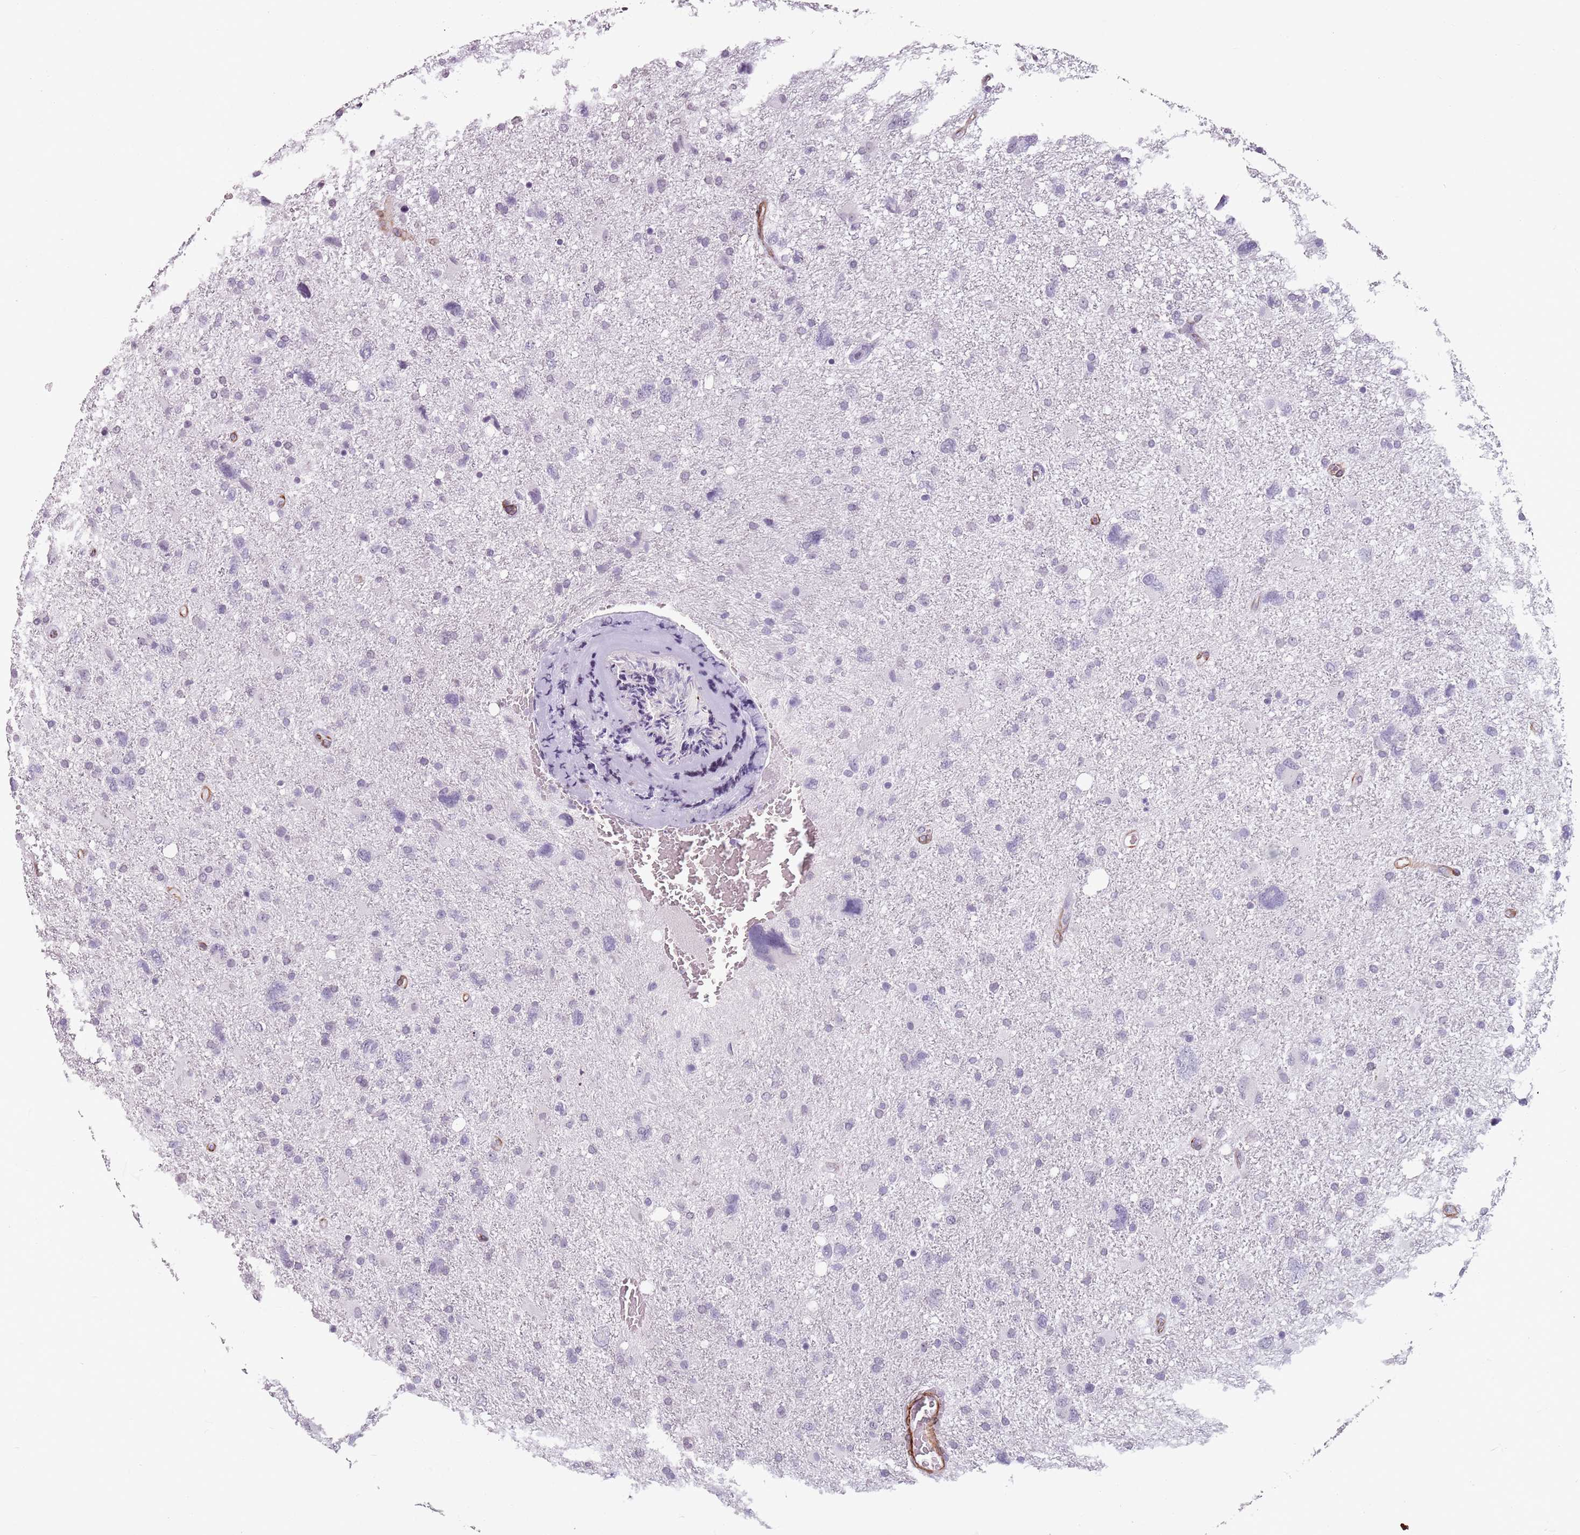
{"staining": {"intensity": "negative", "quantity": "none", "location": "none"}, "tissue": "glioma", "cell_type": "Tumor cells", "image_type": "cancer", "snomed": [{"axis": "morphology", "description": "Glioma, malignant, High grade"}, {"axis": "topography", "description": "Brain"}], "caption": "A photomicrograph of human malignant glioma (high-grade) is negative for staining in tumor cells.", "gene": "TMC4", "patient": {"sex": "male", "age": 61}}